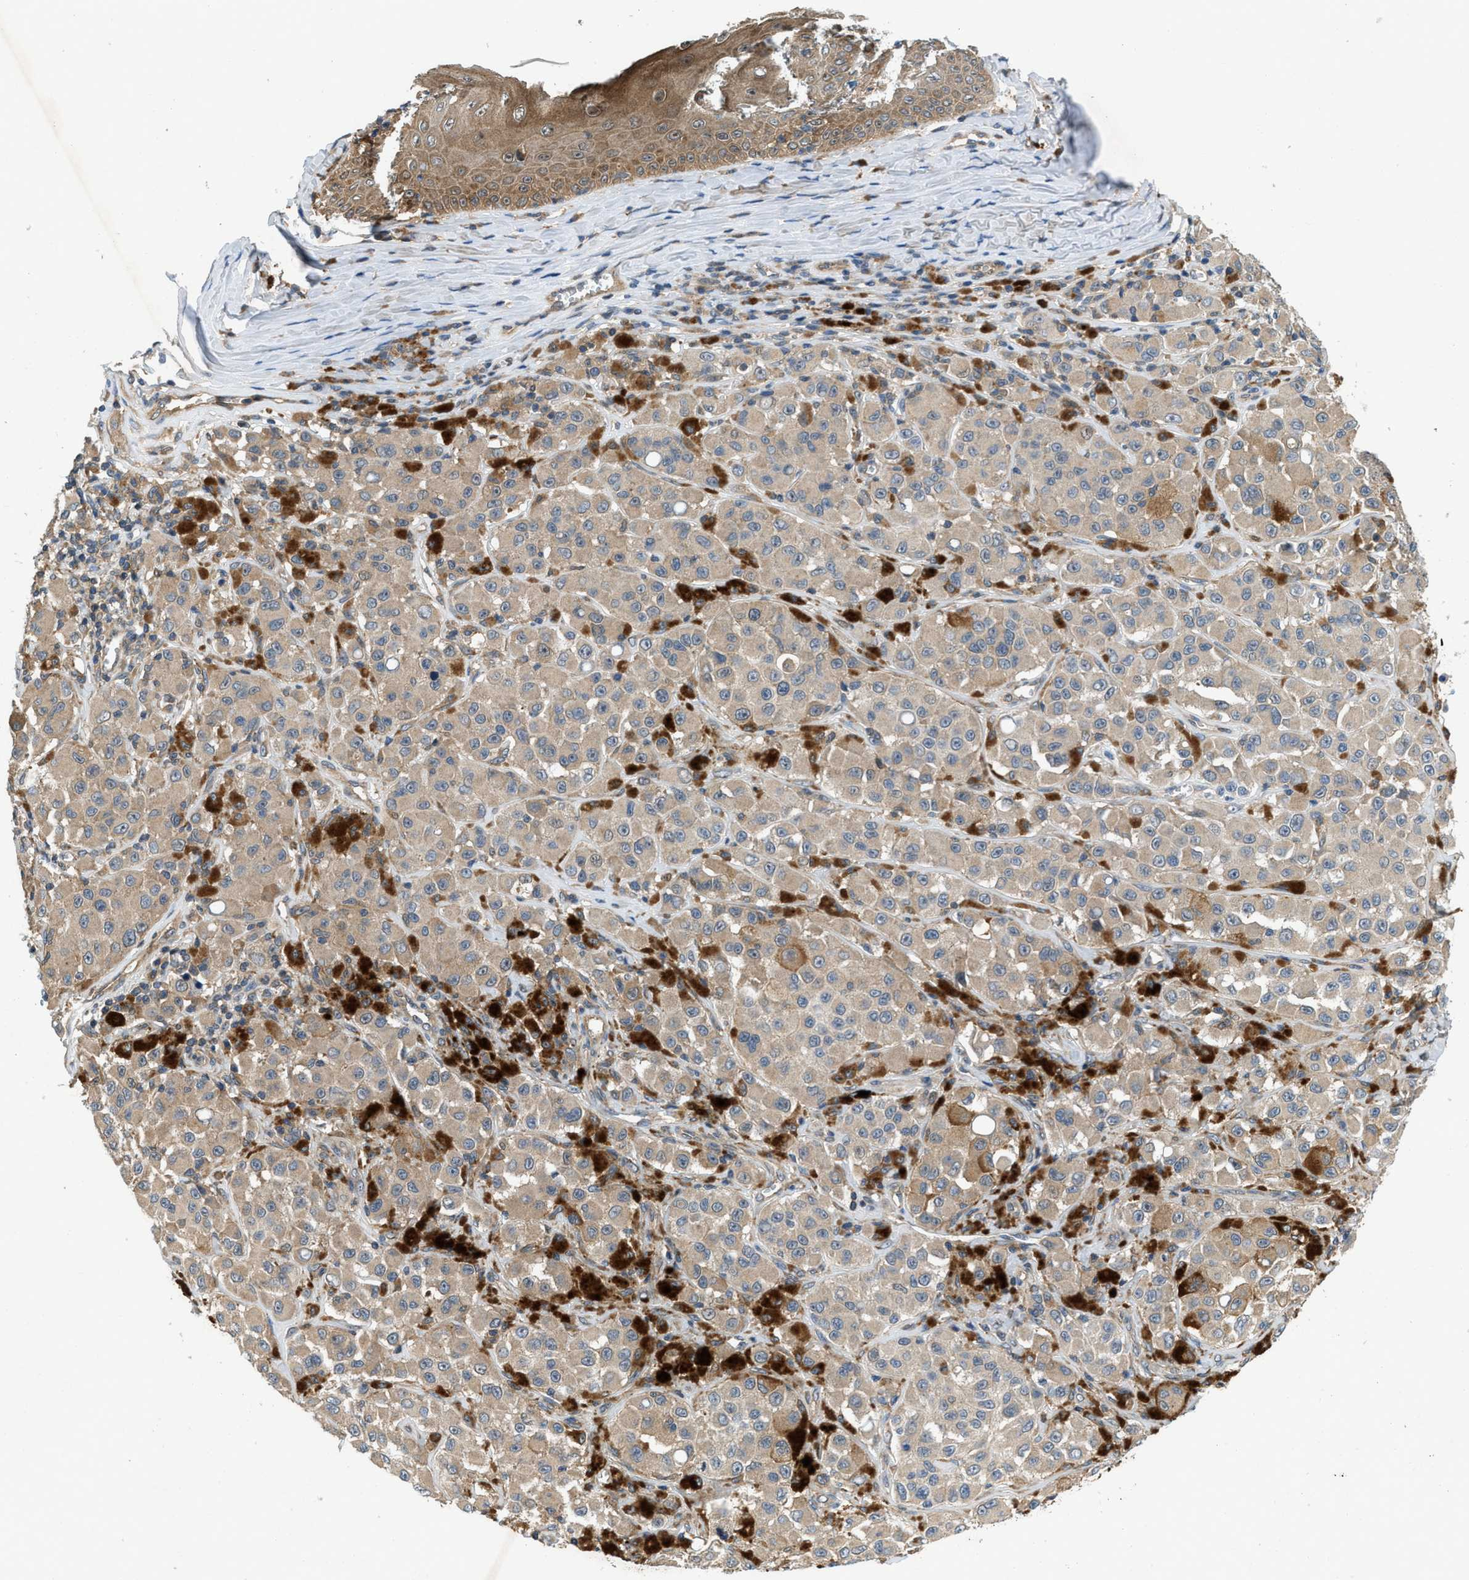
{"staining": {"intensity": "weak", "quantity": ">75%", "location": "cytoplasmic/membranous"}, "tissue": "melanoma", "cell_type": "Tumor cells", "image_type": "cancer", "snomed": [{"axis": "morphology", "description": "Malignant melanoma, NOS"}, {"axis": "topography", "description": "Skin"}], "caption": "Immunohistochemistry (IHC) micrograph of melanoma stained for a protein (brown), which reveals low levels of weak cytoplasmic/membranous expression in about >75% of tumor cells.", "gene": "GPR31", "patient": {"sex": "male", "age": 84}}